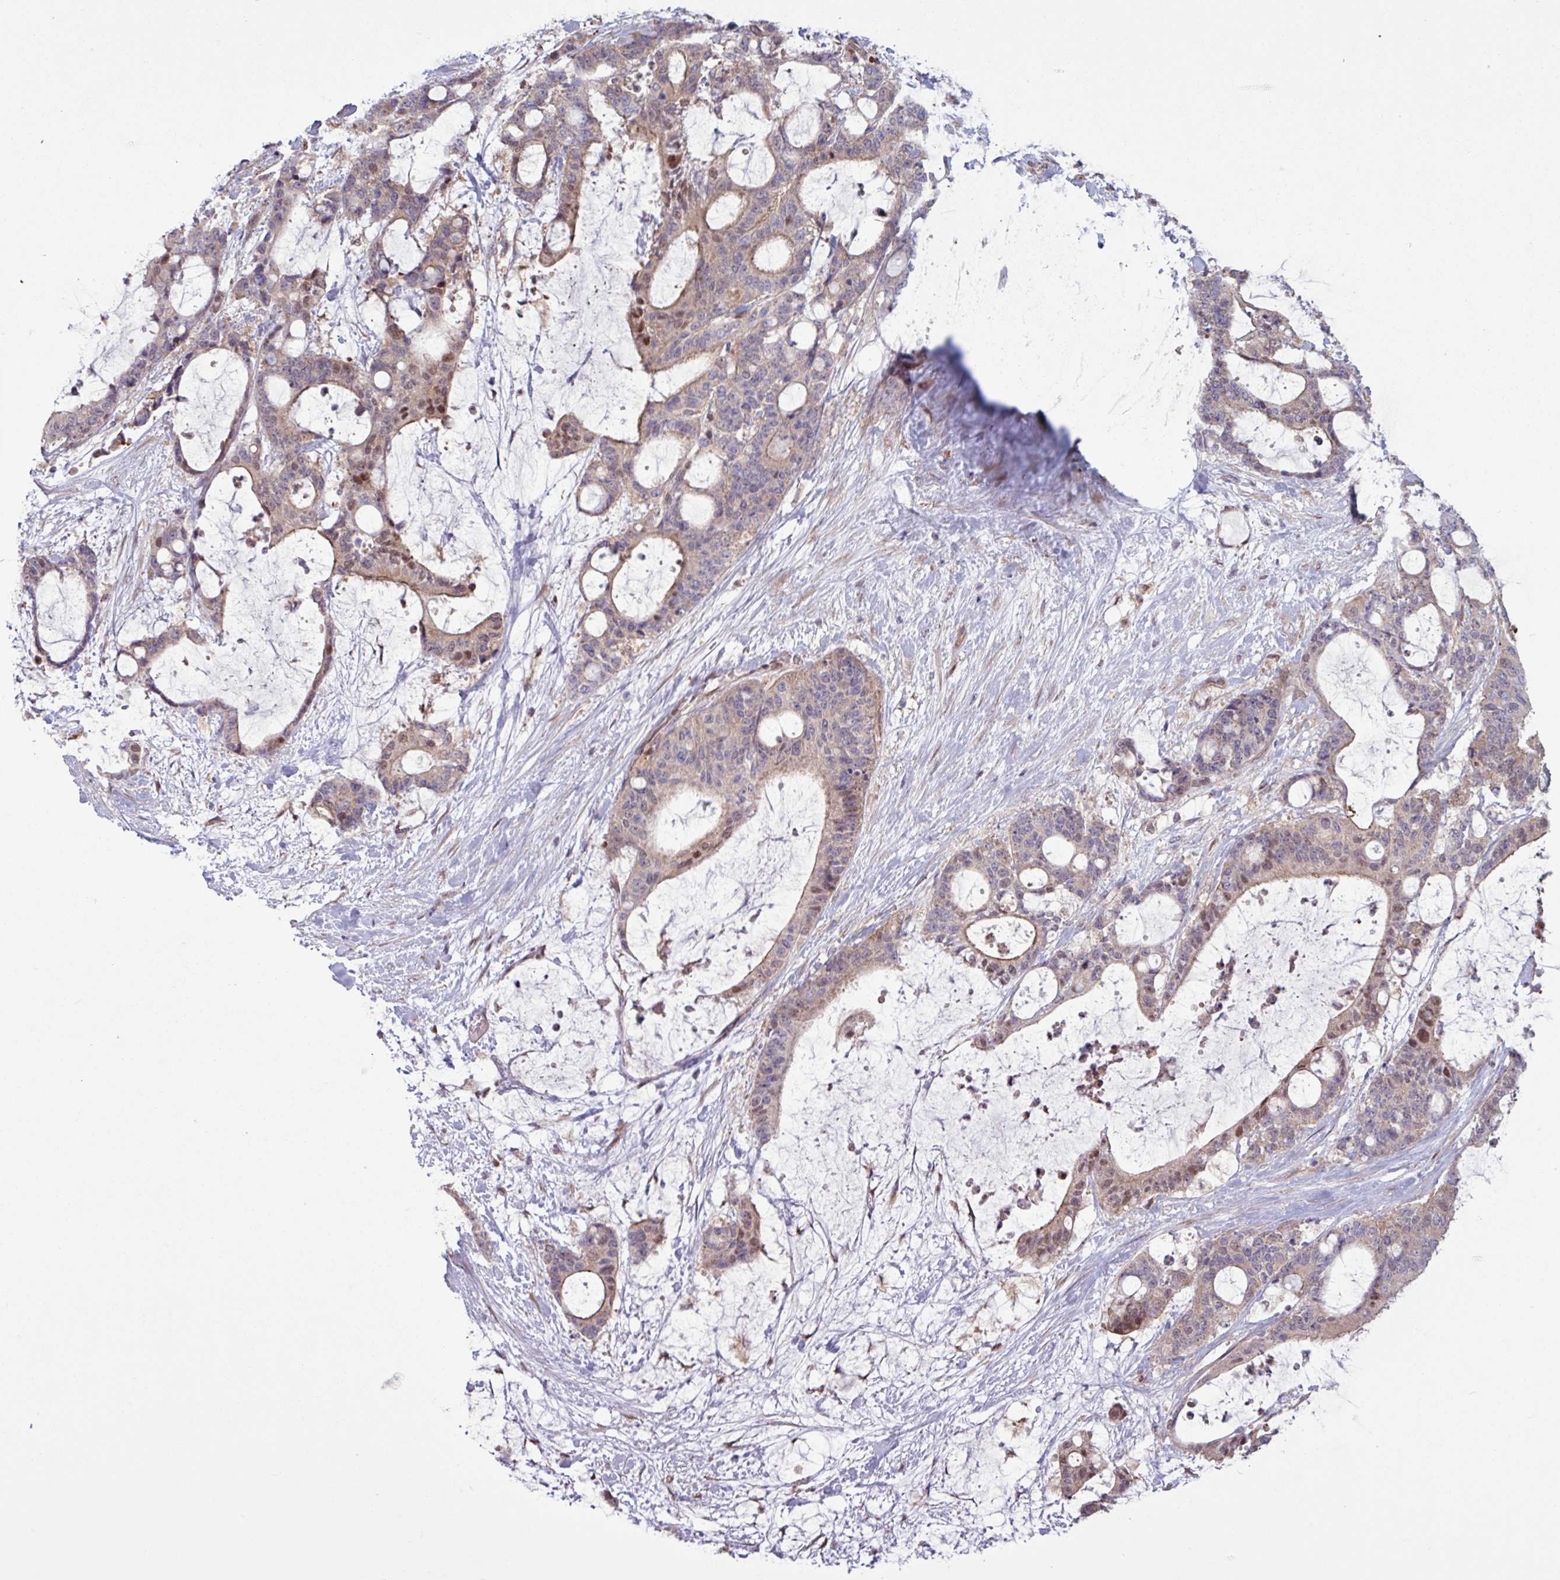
{"staining": {"intensity": "moderate", "quantity": "<25%", "location": "nuclear"}, "tissue": "liver cancer", "cell_type": "Tumor cells", "image_type": "cancer", "snomed": [{"axis": "morphology", "description": "Normal tissue, NOS"}, {"axis": "morphology", "description": "Cholangiocarcinoma"}, {"axis": "topography", "description": "Liver"}, {"axis": "topography", "description": "Peripheral nerve tissue"}], "caption": "Liver cancer stained with IHC displays moderate nuclear staining in about <25% of tumor cells.", "gene": "PDPR", "patient": {"sex": "female", "age": 73}}